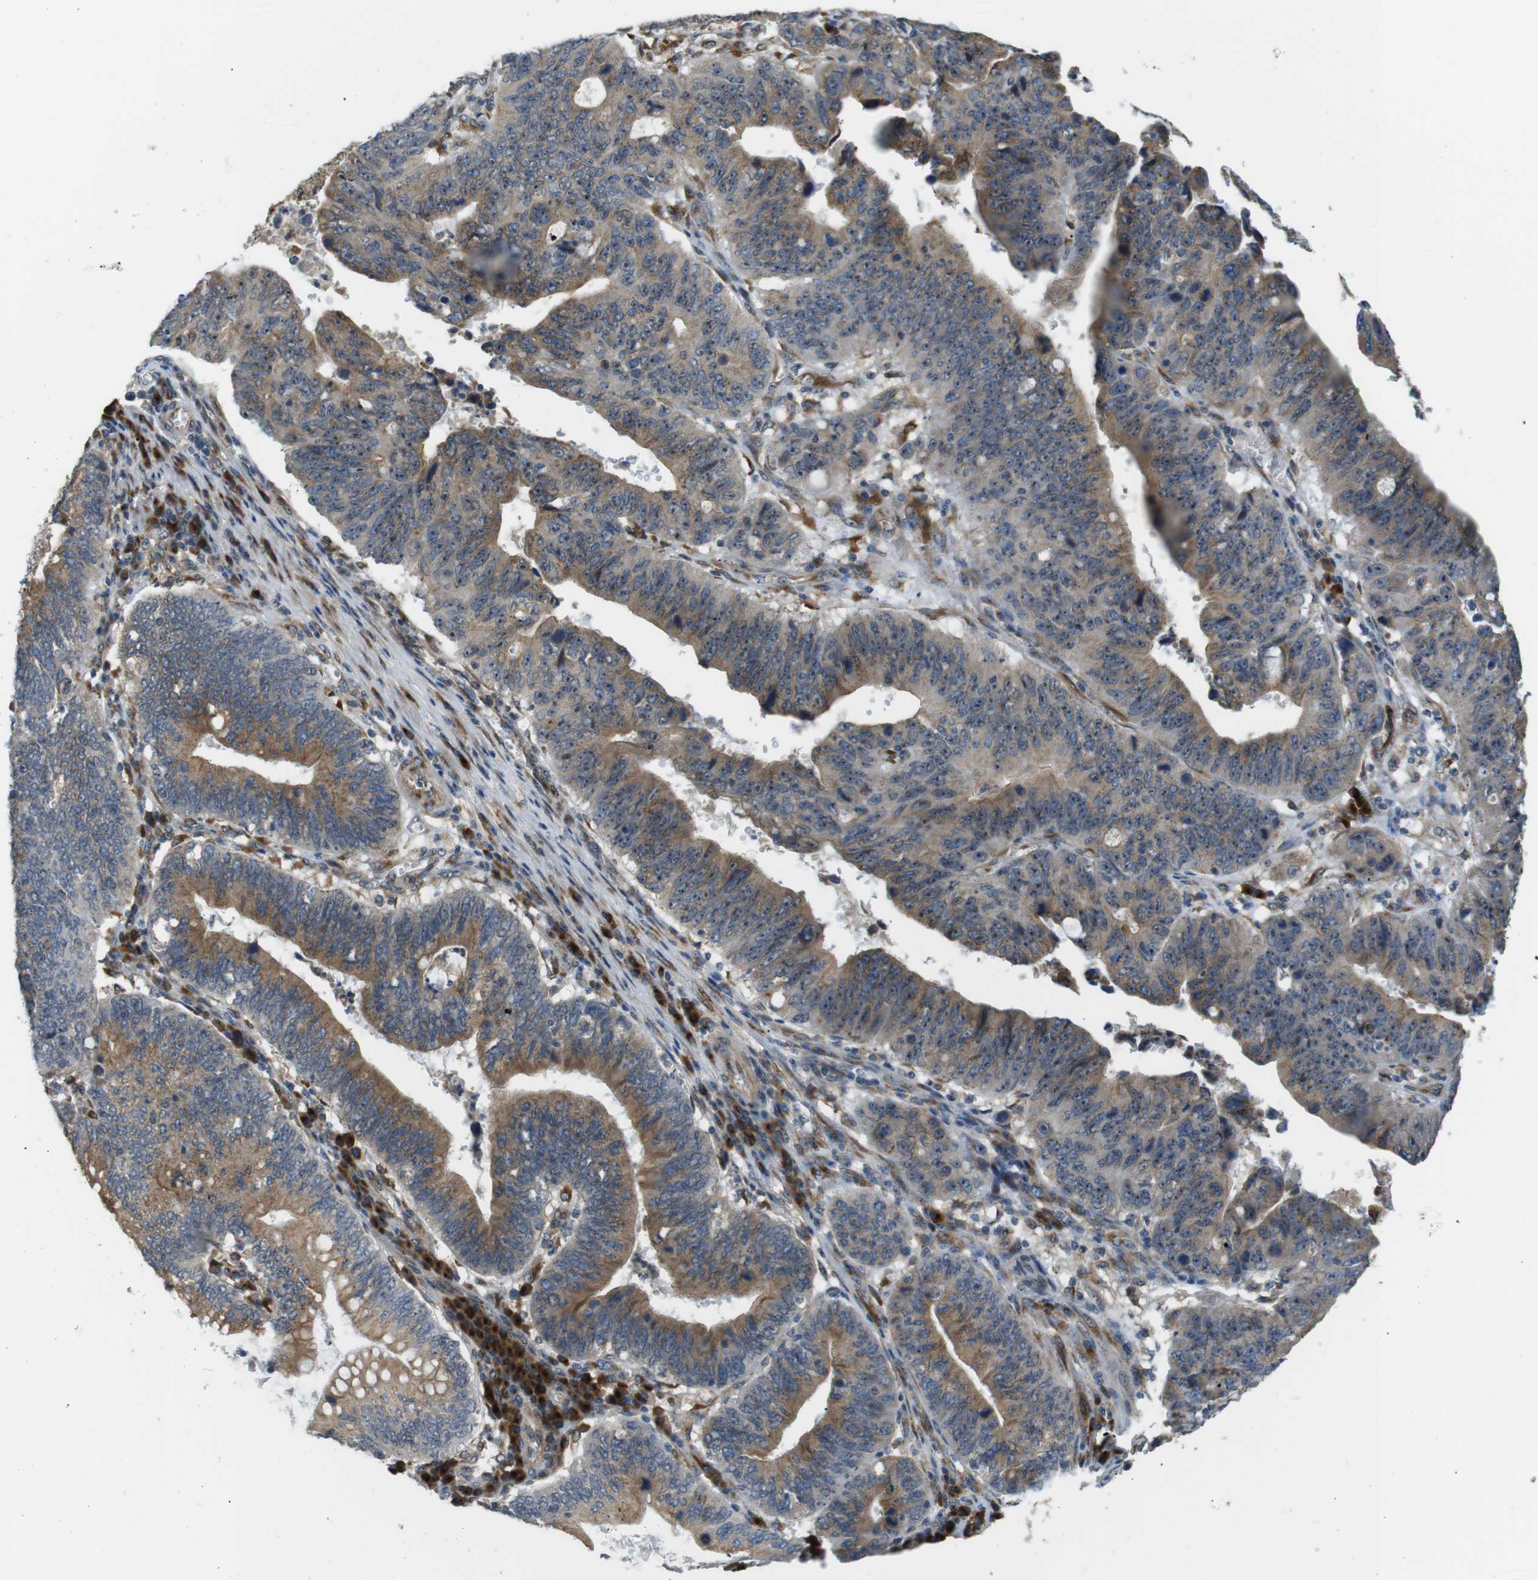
{"staining": {"intensity": "moderate", "quantity": ">75%", "location": "cytoplasmic/membranous"}, "tissue": "stomach cancer", "cell_type": "Tumor cells", "image_type": "cancer", "snomed": [{"axis": "morphology", "description": "Adenocarcinoma, NOS"}, {"axis": "topography", "description": "Stomach"}], "caption": "Brown immunohistochemical staining in human stomach adenocarcinoma exhibits moderate cytoplasmic/membranous positivity in about >75% of tumor cells.", "gene": "TMEM143", "patient": {"sex": "male", "age": 59}}